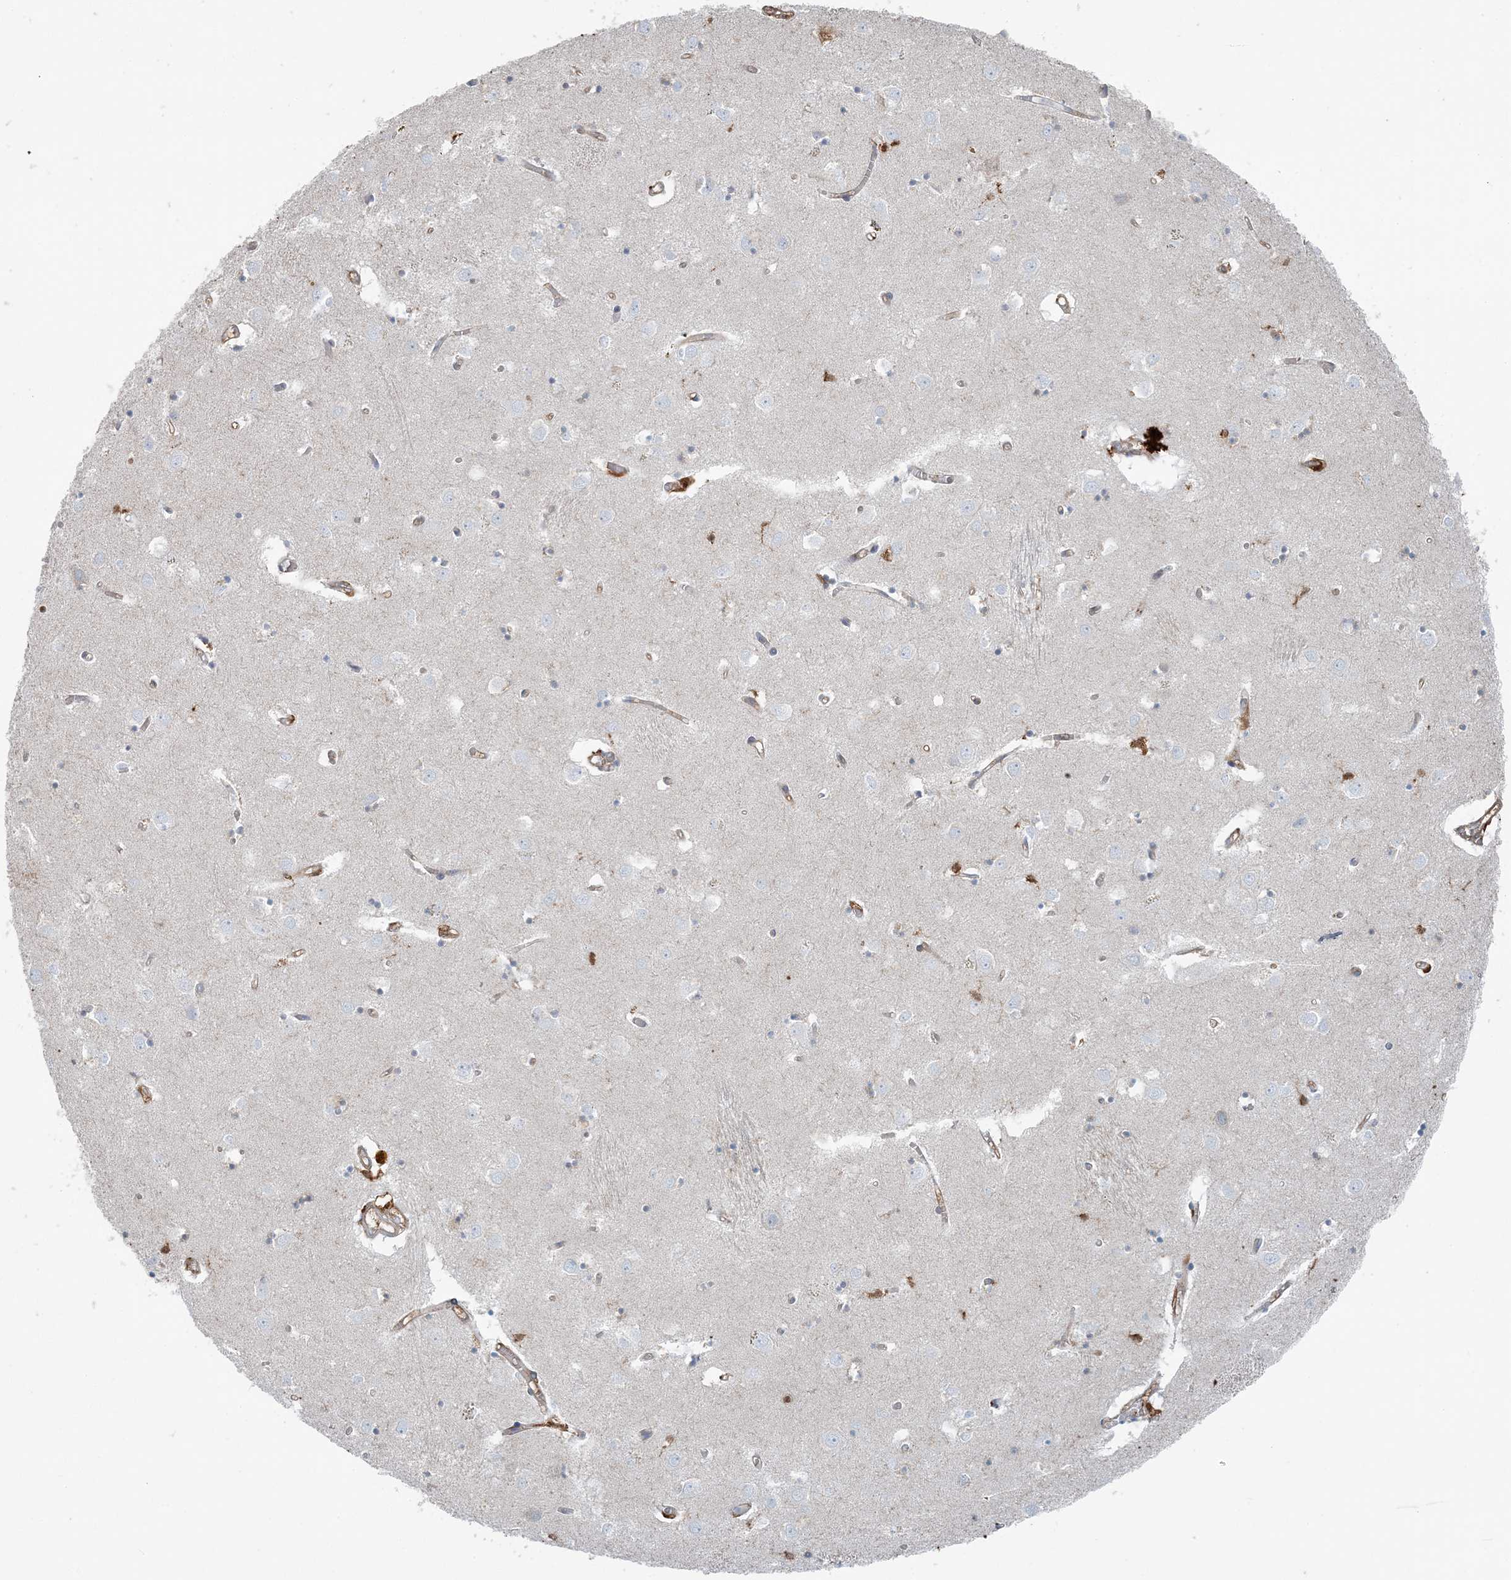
{"staining": {"intensity": "negative", "quantity": "none", "location": "none"}, "tissue": "caudate", "cell_type": "Glial cells", "image_type": "normal", "snomed": [{"axis": "morphology", "description": "Normal tissue, NOS"}, {"axis": "topography", "description": "Lateral ventricle wall"}], "caption": "An image of human caudate is negative for staining in glial cells. (IHC, brightfield microscopy, high magnification).", "gene": "SNX2", "patient": {"sex": "male", "age": 70}}